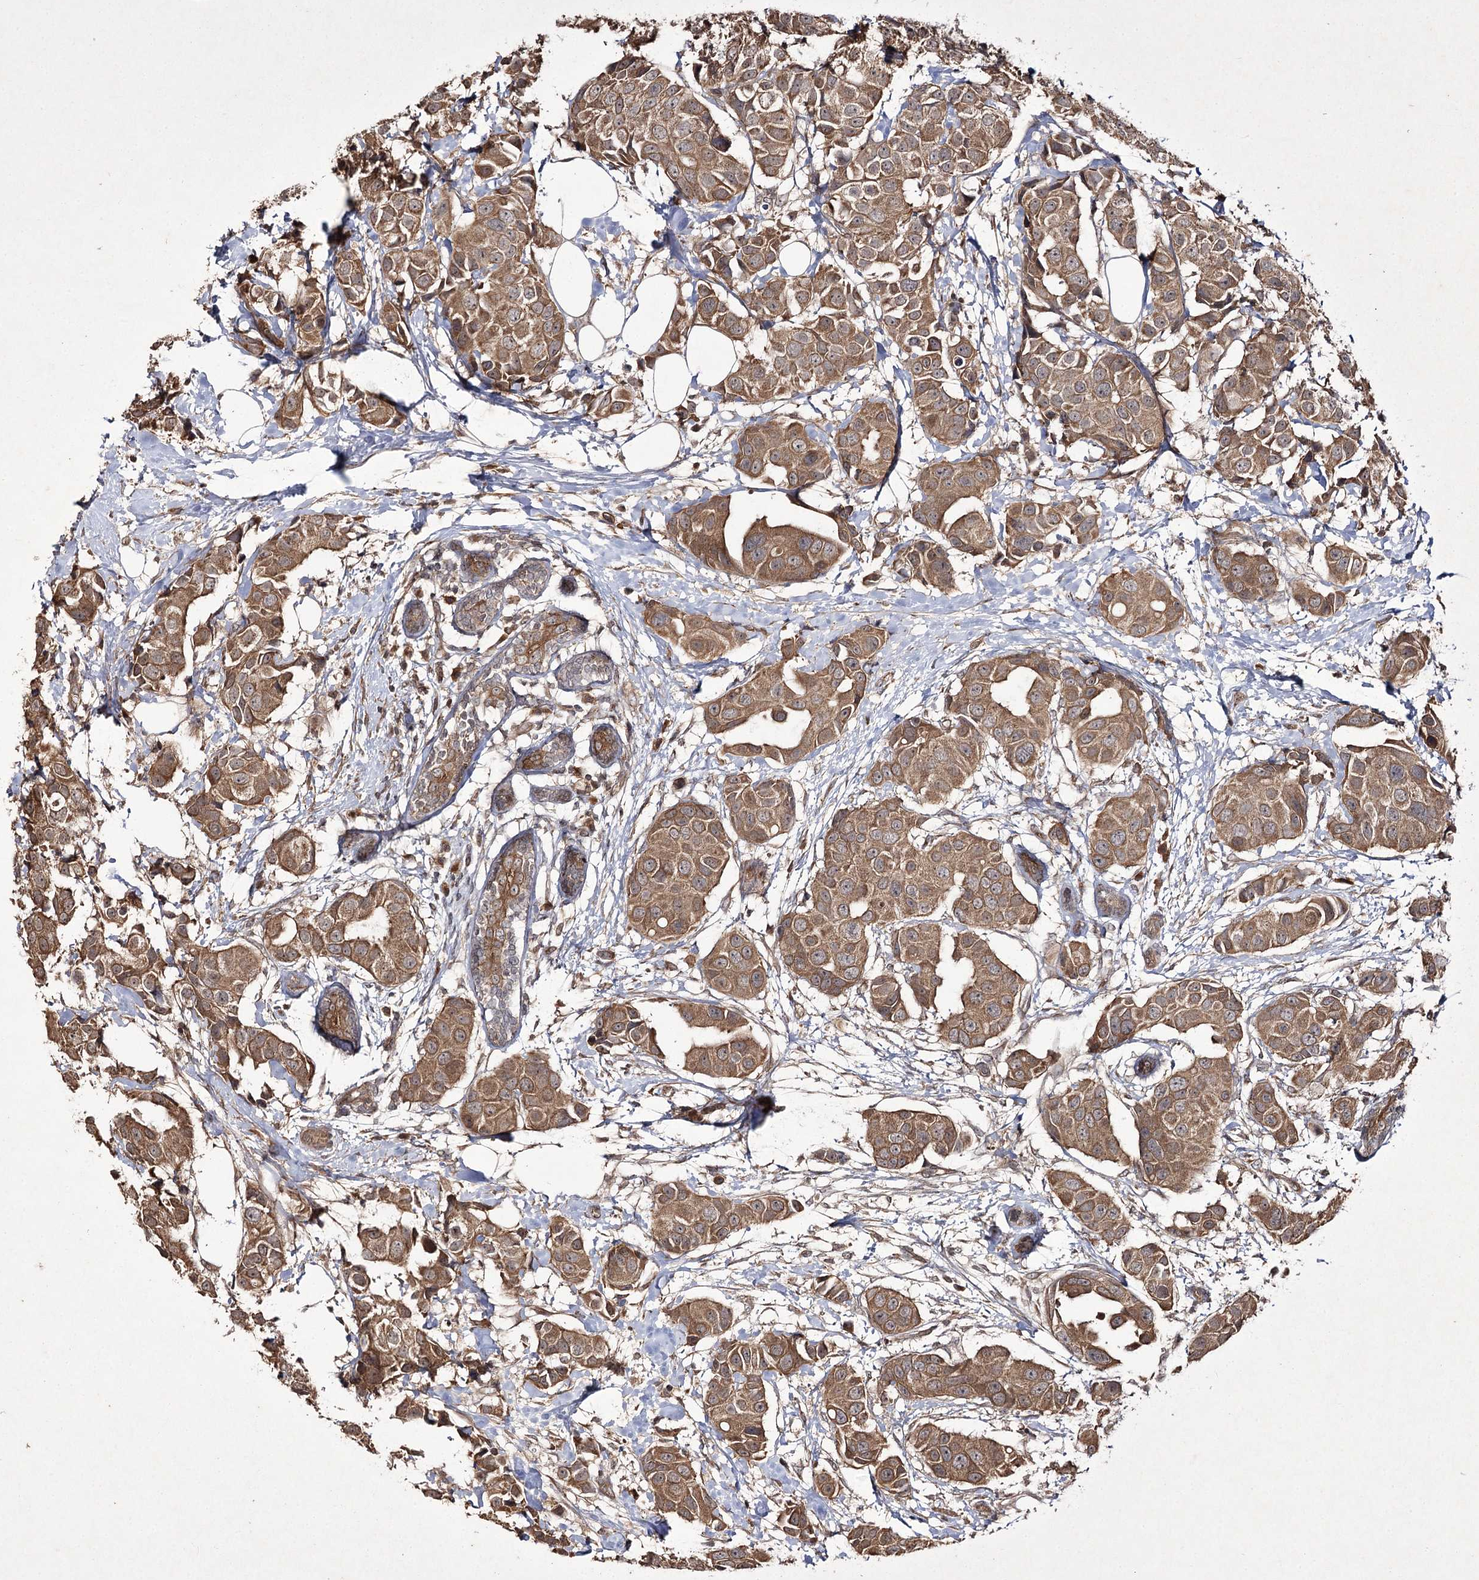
{"staining": {"intensity": "moderate", "quantity": ">75%", "location": "cytoplasmic/membranous"}, "tissue": "breast cancer", "cell_type": "Tumor cells", "image_type": "cancer", "snomed": [{"axis": "morphology", "description": "Normal tissue, NOS"}, {"axis": "morphology", "description": "Duct carcinoma"}, {"axis": "topography", "description": "Breast"}], "caption": "IHC (DAB) staining of invasive ductal carcinoma (breast) reveals moderate cytoplasmic/membranous protein staining in about >75% of tumor cells. (Brightfield microscopy of DAB IHC at high magnification).", "gene": "FANCL", "patient": {"sex": "female", "age": 39}}